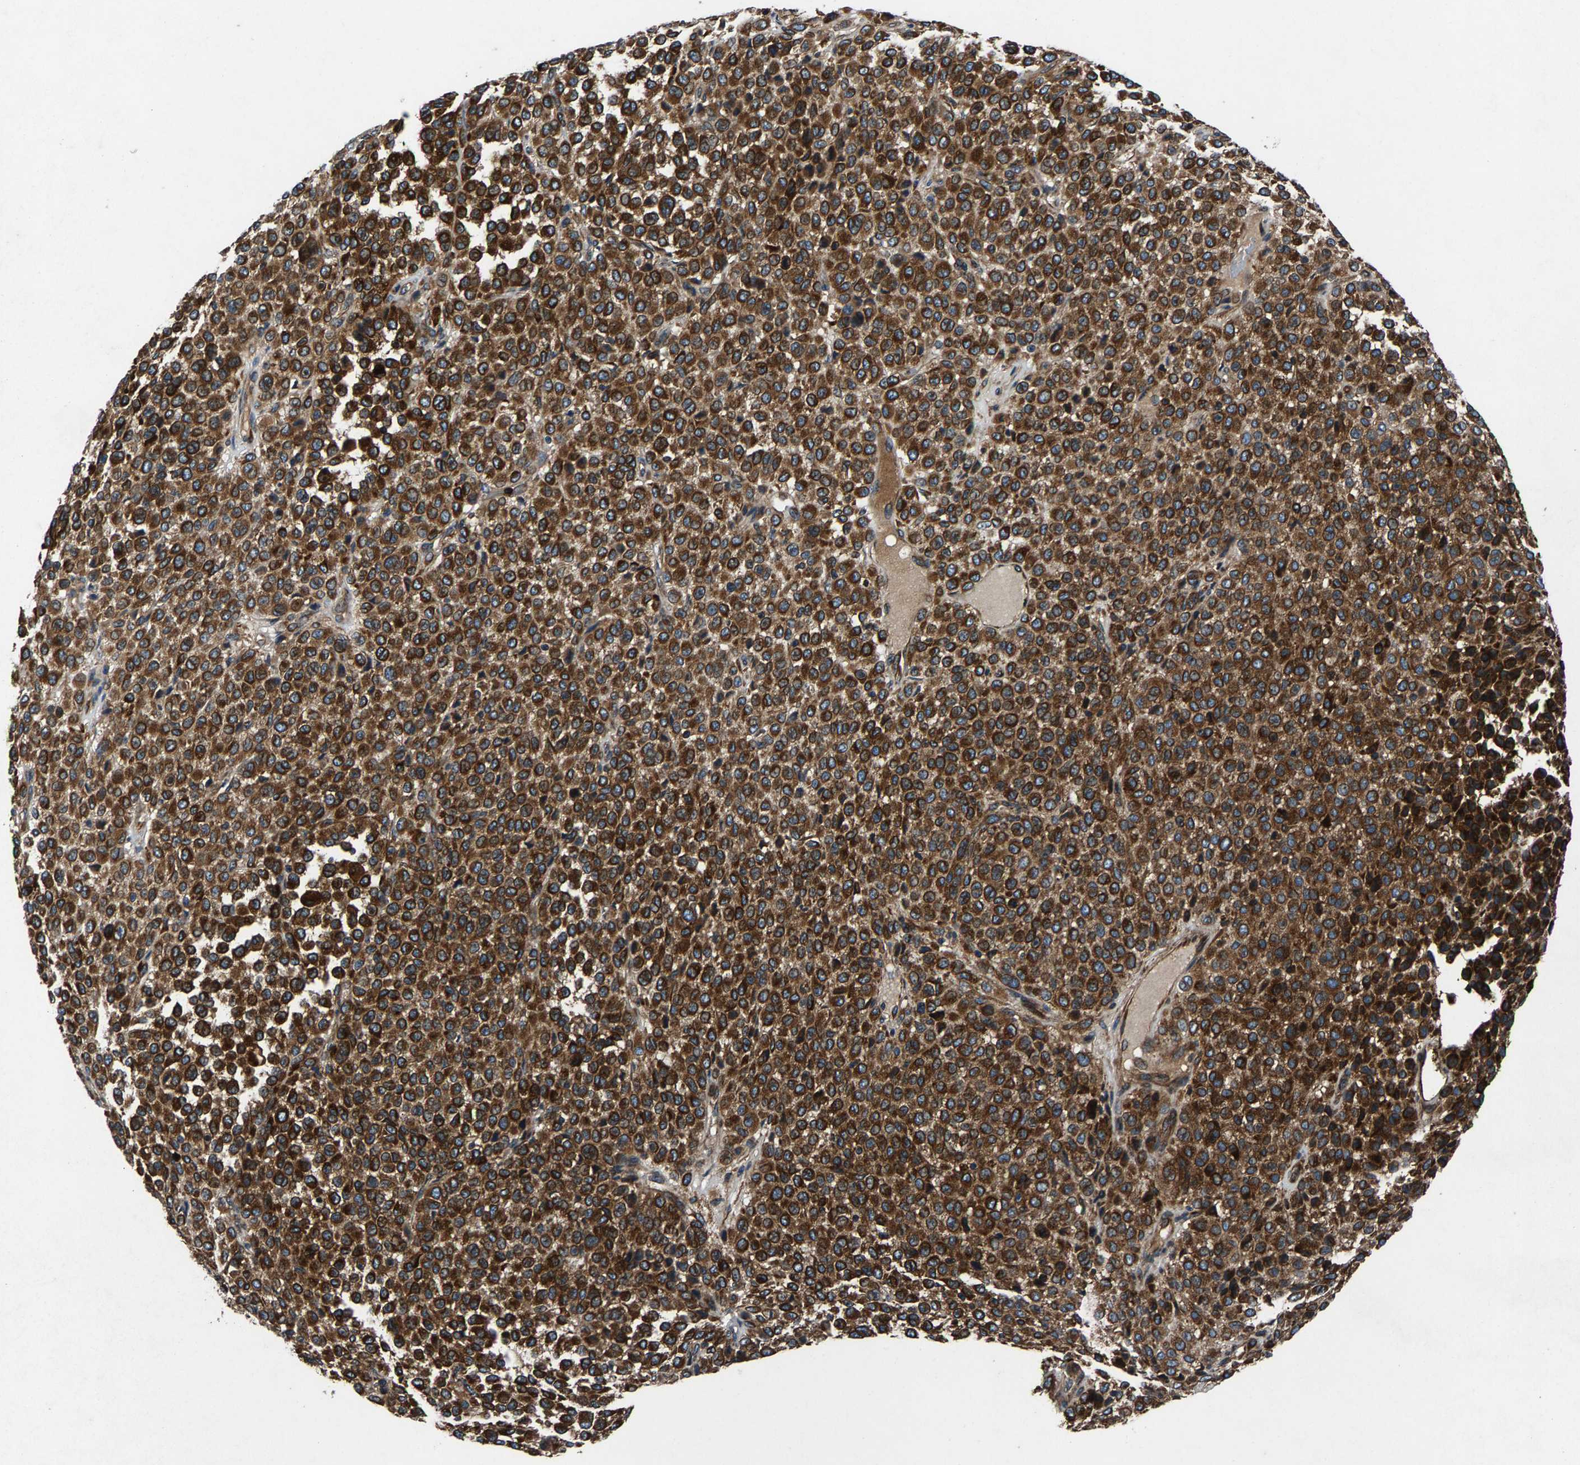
{"staining": {"intensity": "strong", "quantity": ">75%", "location": "cytoplasmic/membranous"}, "tissue": "melanoma", "cell_type": "Tumor cells", "image_type": "cancer", "snomed": [{"axis": "morphology", "description": "Malignant melanoma, Metastatic site"}, {"axis": "topography", "description": "Pancreas"}], "caption": "This is an image of immunohistochemistry (IHC) staining of malignant melanoma (metastatic site), which shows strong positivity in the cytoplasmic/membranous of tumor cells.", "gene": "LPCAT1", "patient": {"sex": "female", "age": 30}}